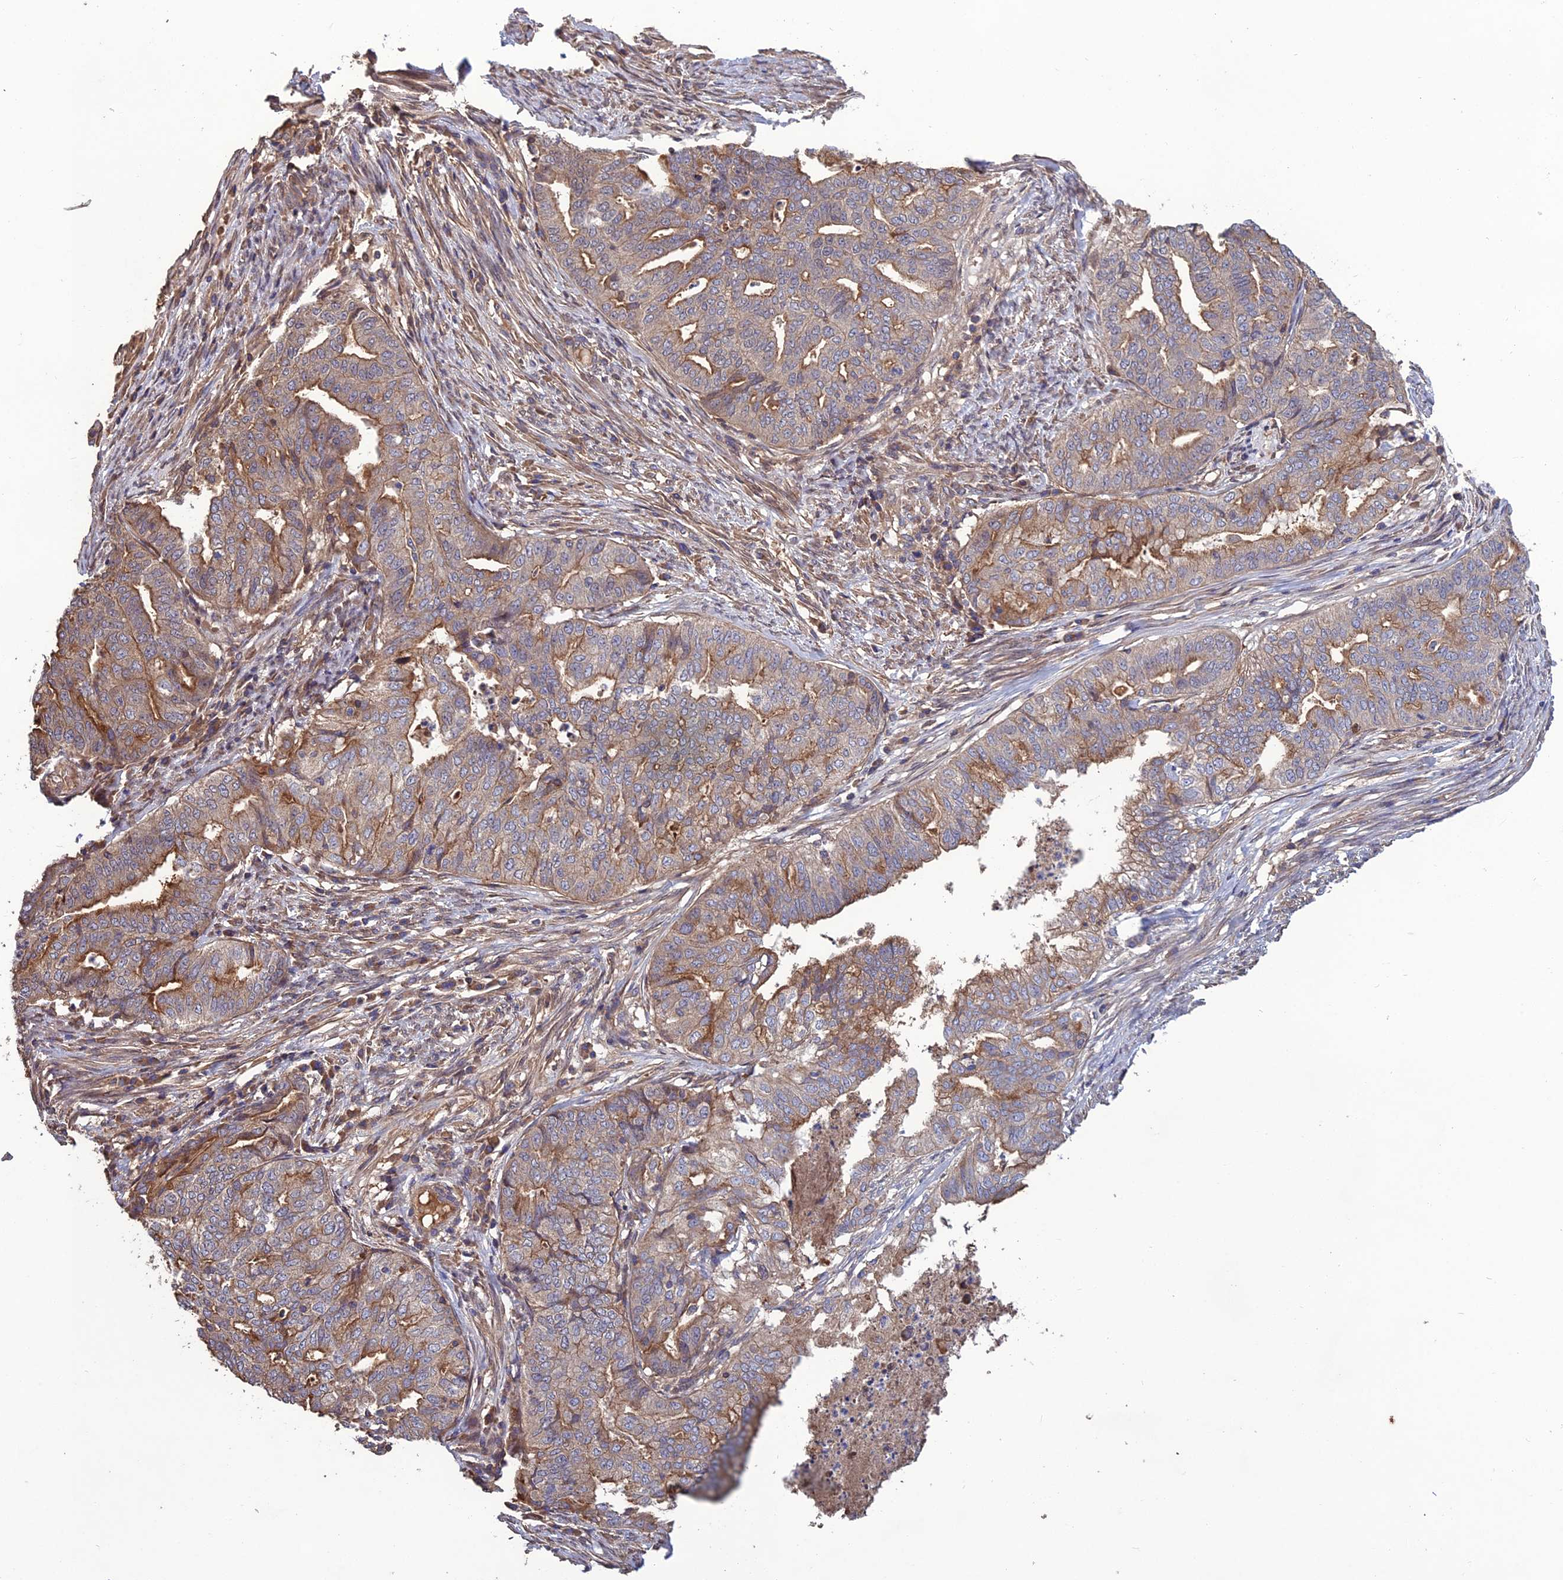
{"staining": {"intensity": "moderate", "quantity": "25%-75%", "location": "cytoplasmic/membranous"}, "tissue": "endometrial cancer", "cell_type": "Tumor cells", "image_type": "cancer", "snomed": [{"axis": "morphology", "description": "Adenocarcinoma, NOS"}, {"axis": "topography", "description": "Endometrium"}], "caption": "Endometrial cancer tissue exhibits moderate cytoplasmic/membranous positivity in about 25%-75% of tumor cells, visualized by immunohistochemistry.", "gene": "GALR2", "patient": {"sex": "female", "age": 79}}